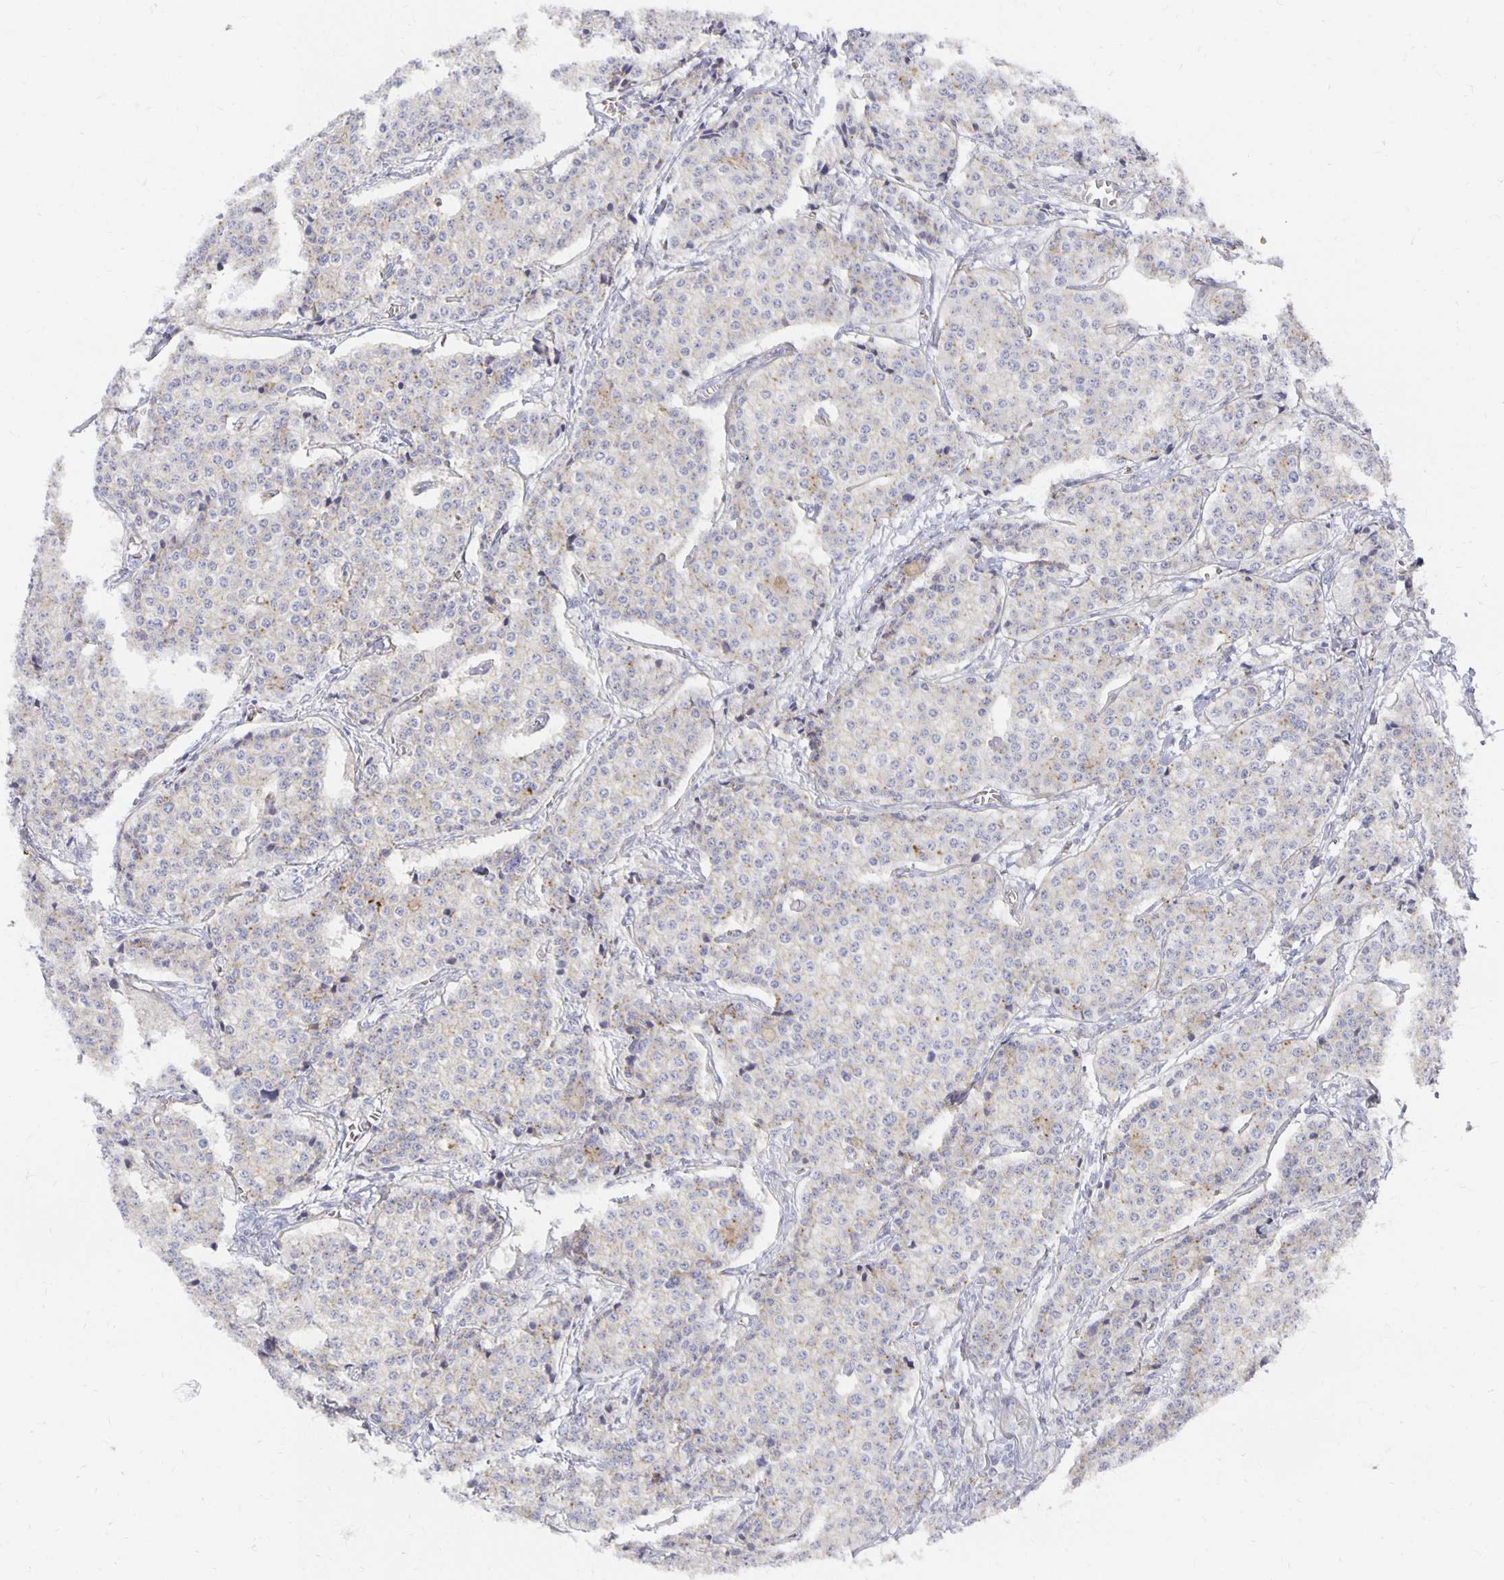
{"staining": {"intensity": "weak", "quantity": "<25%", "location": "cytoplasmic/membranous"}, "tissue": "carcinoid", "cell_type": "Tumor cells", "image_type": "cancer", "snomed": [{"axis": "morphology", "description": "Carcinoid, malignant, NOS"}, {"axis": "topography", "description": "Small intestine"}], "caption": "IHC photomicrograph of neoplastic tissue: malignant carcinoid stained with DAB (3,3'-diaminobenzidine) demonstrates no significant protein staining in tumor cells. Nuclei are stained in blue.", "gene": "TAAR1", "patient": {"sex": "female", "age": 64}}